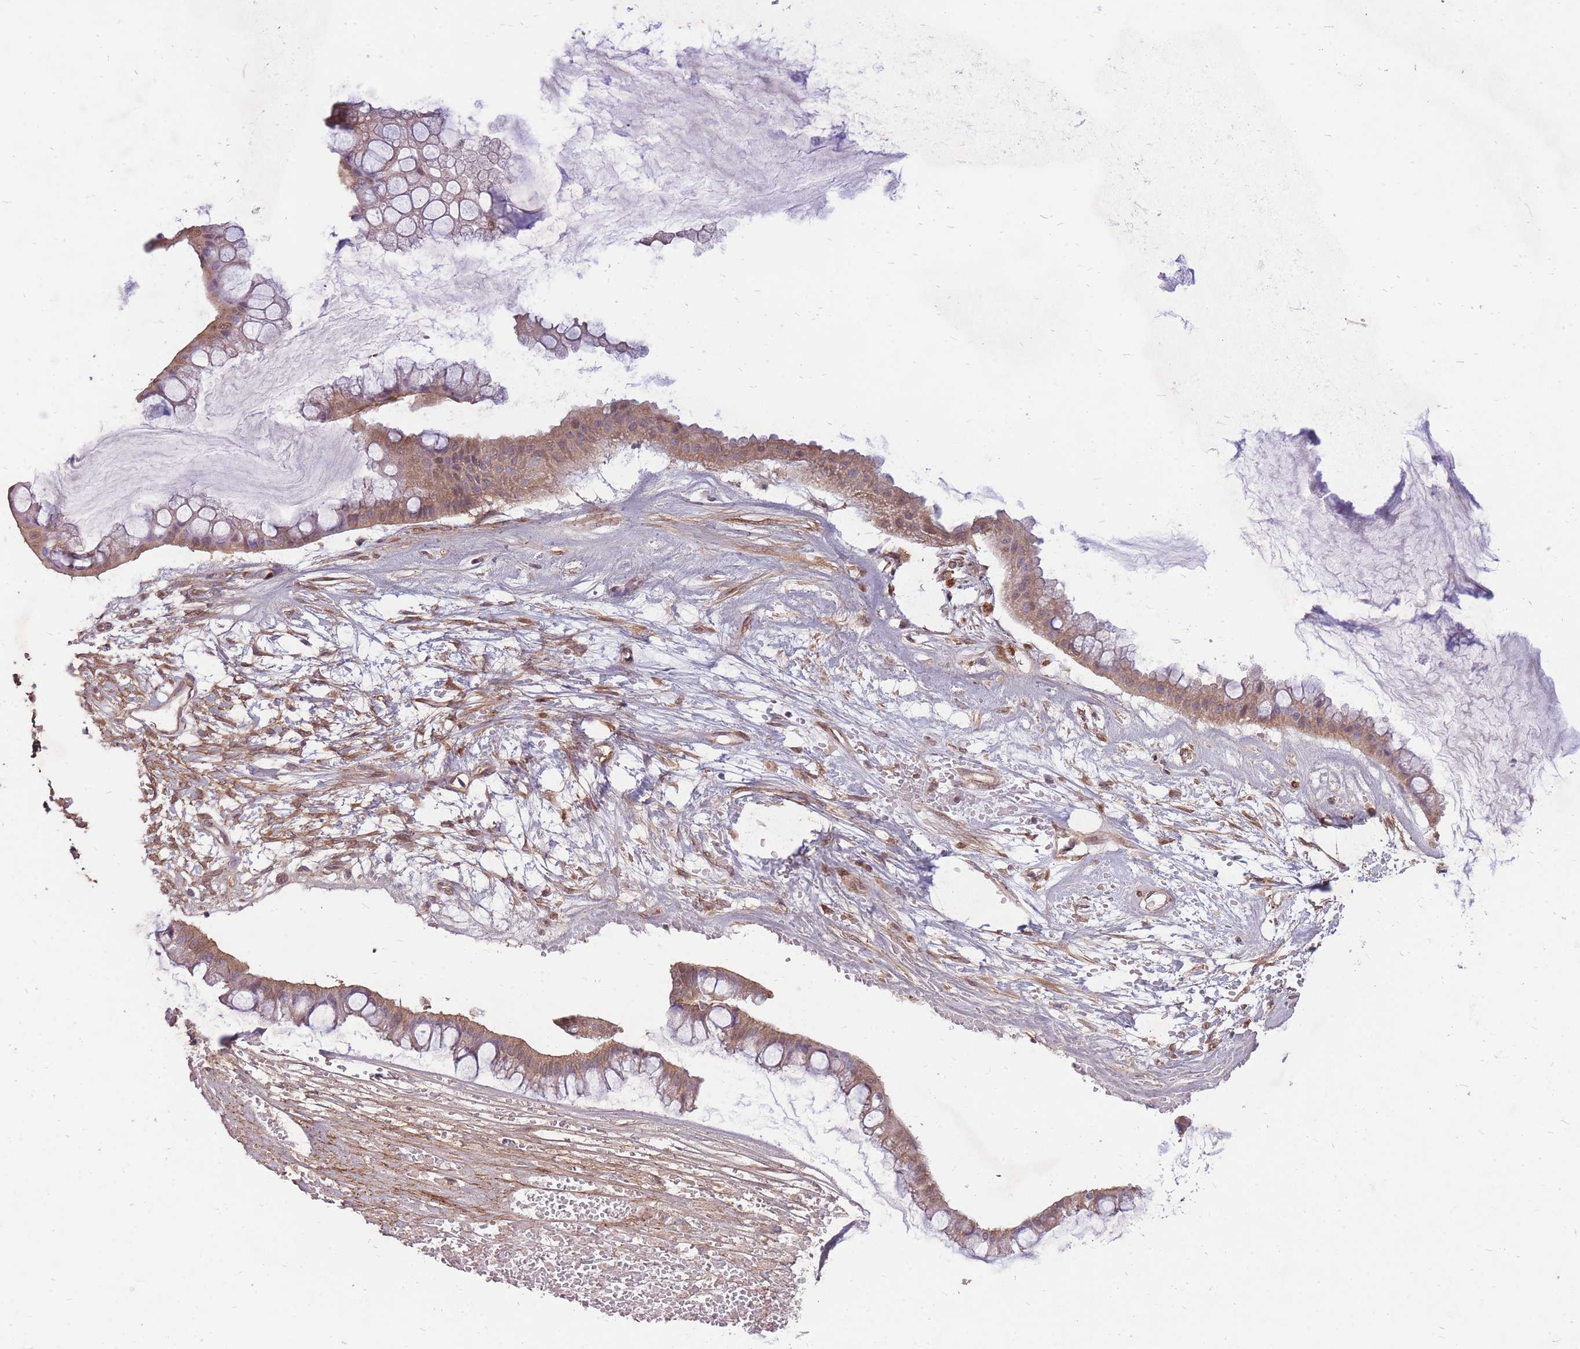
{"staining": {"intensity": "weak", "quantity": ">75%", "location": "cytoplasmic/membranous,nuclear"}, "tissue": "ovarian cancer", "cell_type": "Tumor cells", "image_type": "cancer", "snomed": [{"axis": "morphology", "description": "Cystadenocarcinoma, mucinous, NOS"}, {"axis": "topography", "description": "Ovary"}], "caption": "This histopathology image demonstrates immunohistochemistry staining of ovarian mucinous cystadenocarcinoma, with low weak cytoplasmic/membranous and nuclear expression in about >75% of tumor cells.", "gene": "DYNC1LI2", "patient": {"sex": "female", "age": 73}}